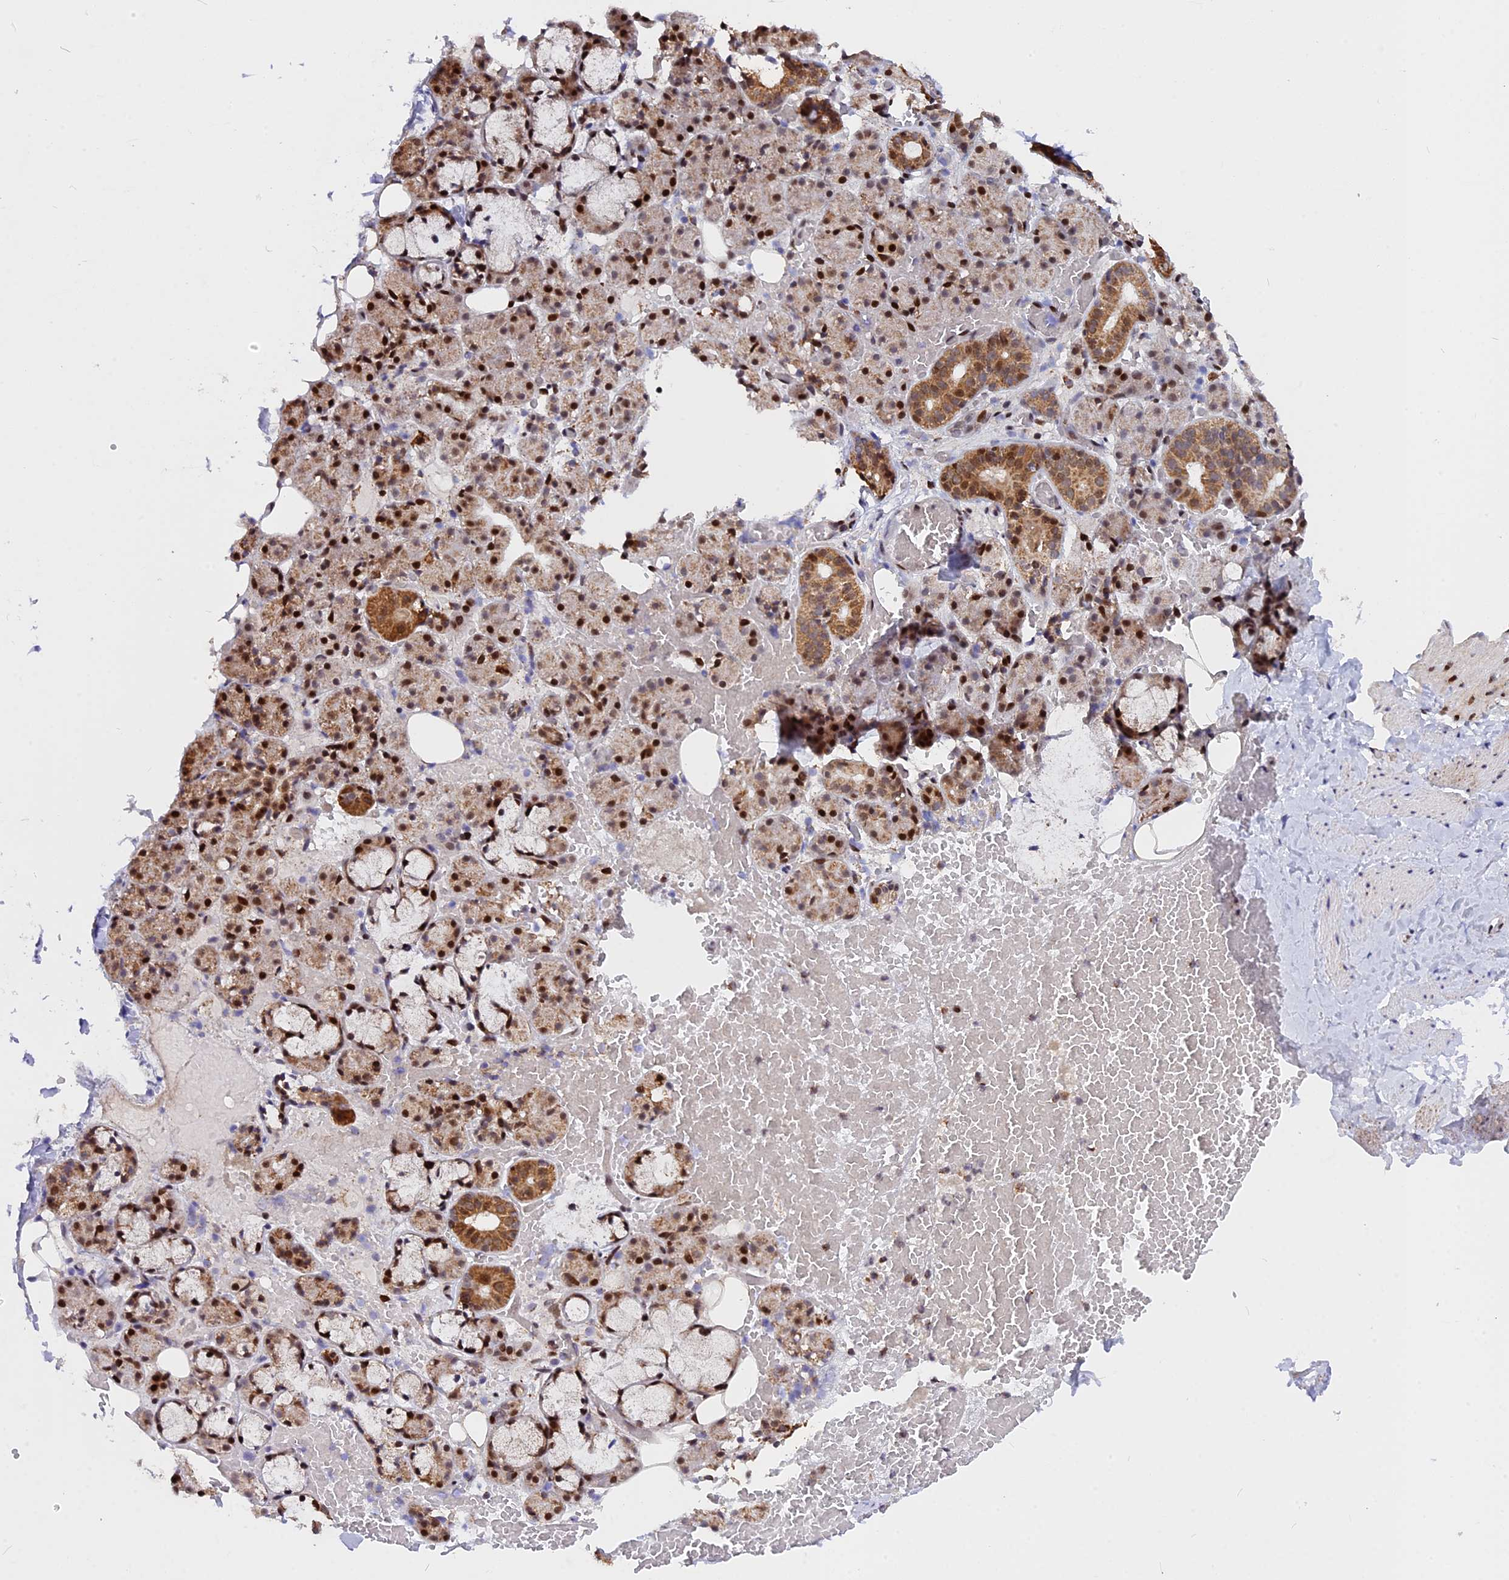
{"staining": {"intensity": "strong", "quantity": "25%-75%", "location": "cytoplasmic/membranous,nuclear"}, "tissue": "salivary gland", "cell_type": "Glandular cells", "image_type": "normal", "snomed": [{"axis": "morphology", "description": "Normal tissue, NOS"}, {"axis": "topography", "description": "Salivary gland"}], "caption": "Immunohistochemical staining of normal human salivary gland demonstrates 25%-75% levels of strong cytoplasmic/membranous,nuclear protein positivity in approximately 25%-75% of glandular cells. Nuclei are stained in blue.", "gene": "FAM174C", "patient": {"sex": "male", "age": 63}}